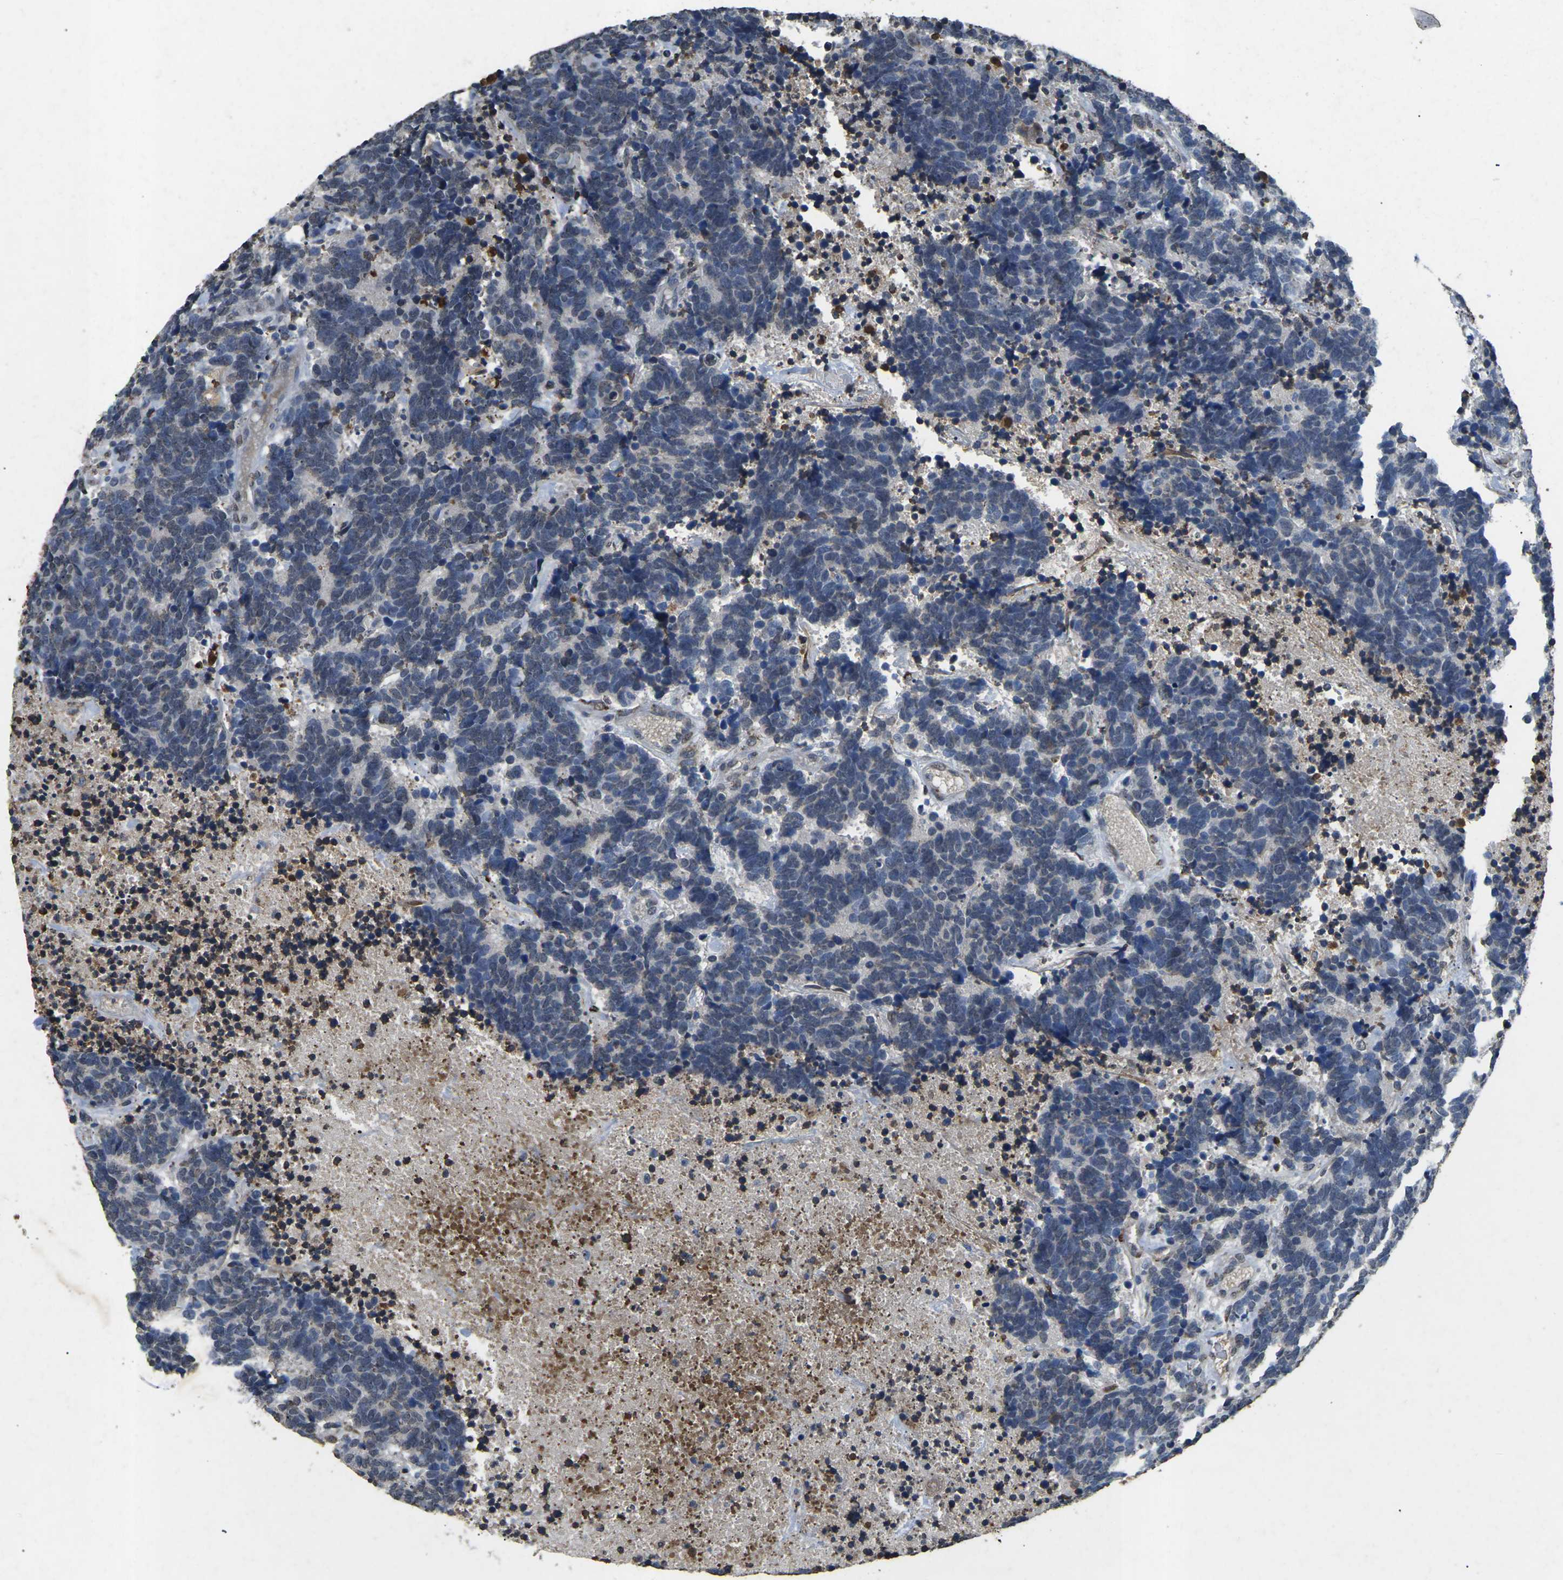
{"staining": {"intensity": "negative", "quantity": "none", "location": "none"}, "tissue": "carcinoid", "cell_type": "Tumor cells", "image_type": "cancer", "snomed": [{"axis": "morphology", "description": "Carcinoma, NOS"}, {"axis": "morphology", "description": "Carcinoid, malignant, NOS"}, {"axis": "topography", "description": "Urinary bladder"}], "caption": "Protein analysis of carcinoma displays no significant staining in tumor cells.", "gene": "SCNN1B", "patient": {"sex": "male", "age": 57}}